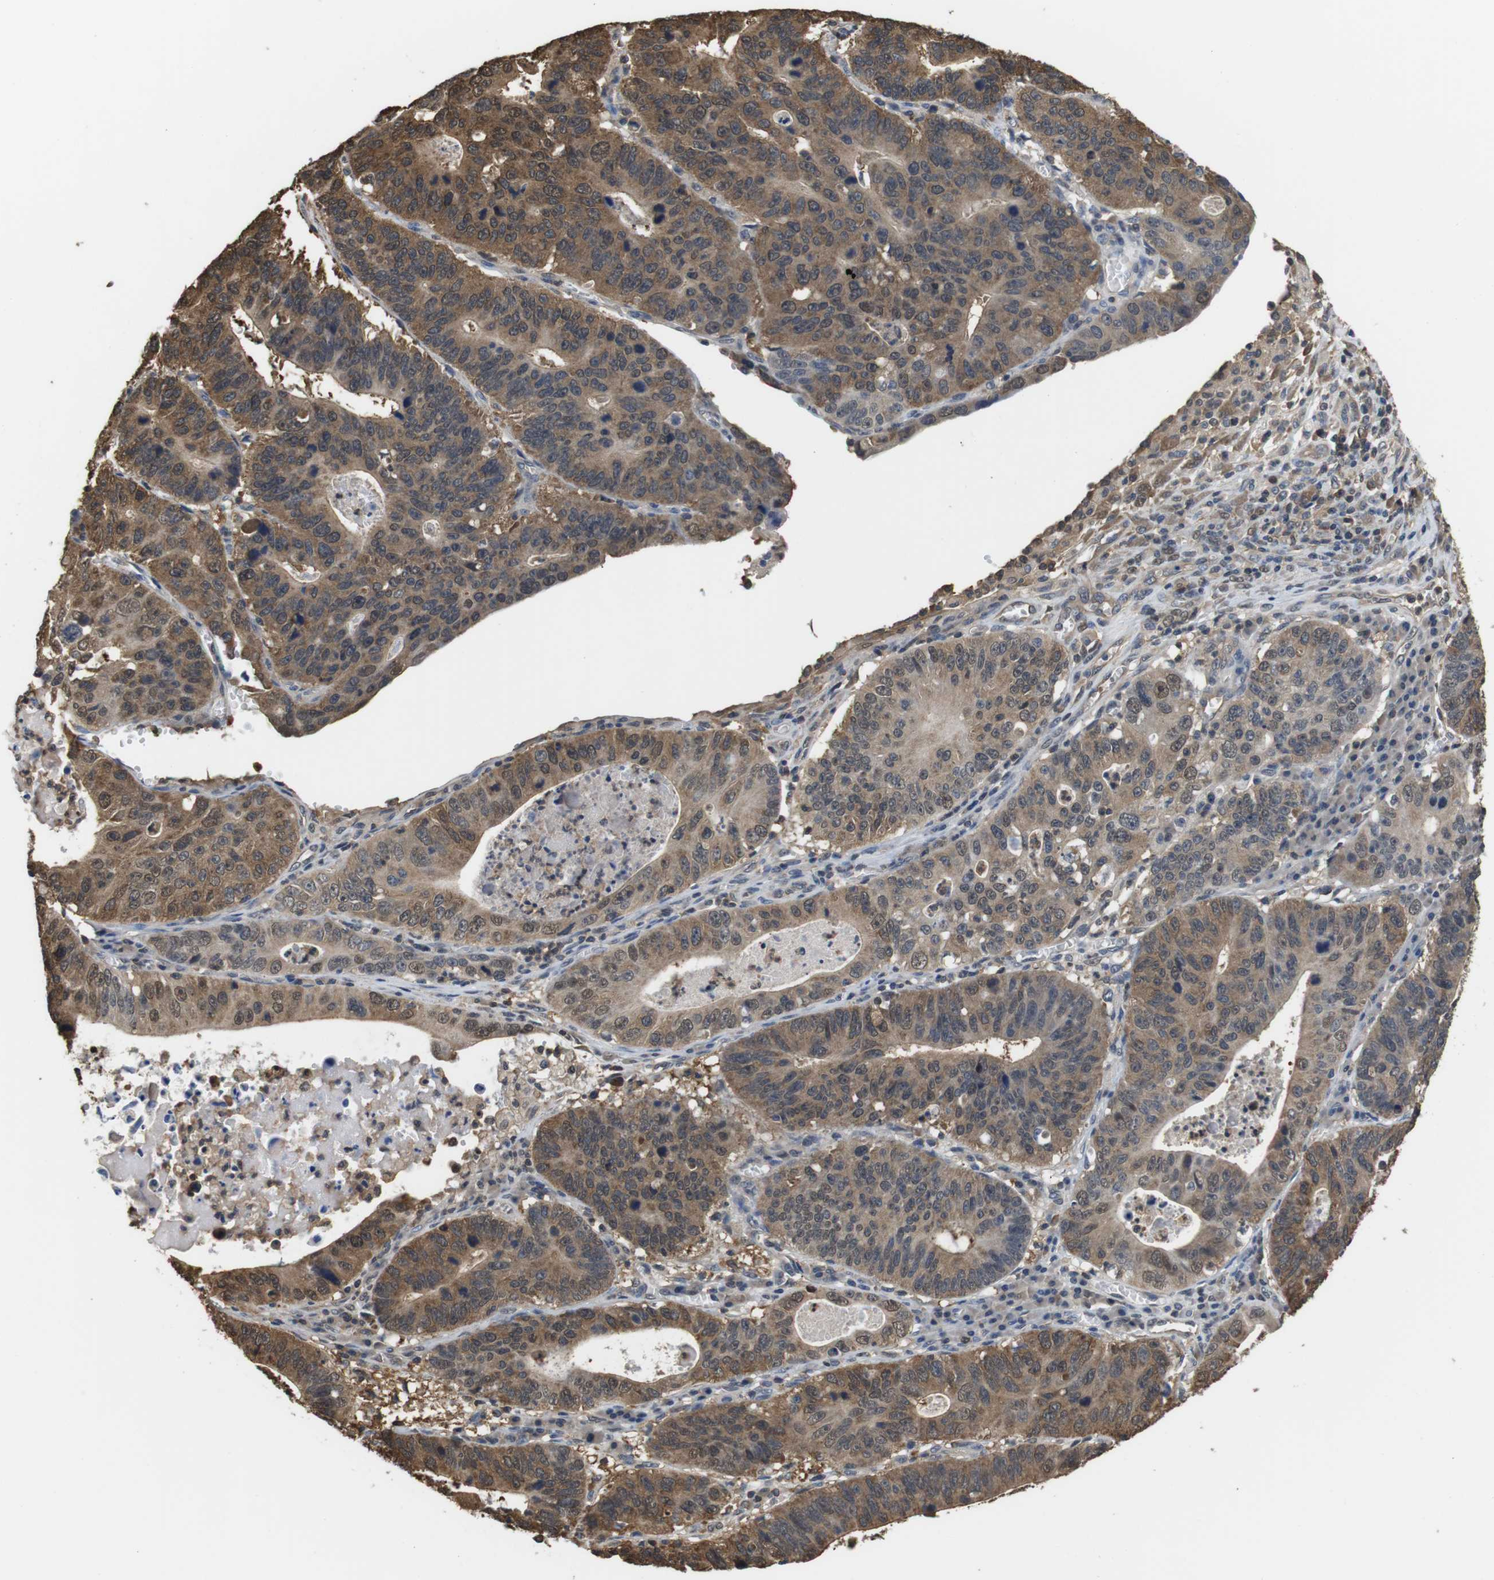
{"staining": {"intensity": "moderate", "quantity": ">75%", "location": "cytoplasmic/membranous,nuclear"}, "tissue": "stomach cancer", "cell_type": "Tumor cells", "image_type": "cancer", "snomed": [{"axis": "morphology", "description": "Adenocarcinoma, NOS"}, {"axis": "topography", "description": "Stomach"}], "caption": "An image showing moderate cytoplasmic/membranous and nuclear expression in approximately >75% of tumor cells in stomach cancer (adenocarcinoma), as visualized by brown immunohistochemical staining.", "gene": "LDHA", "patient": {"sex": "male", "age": 59}}